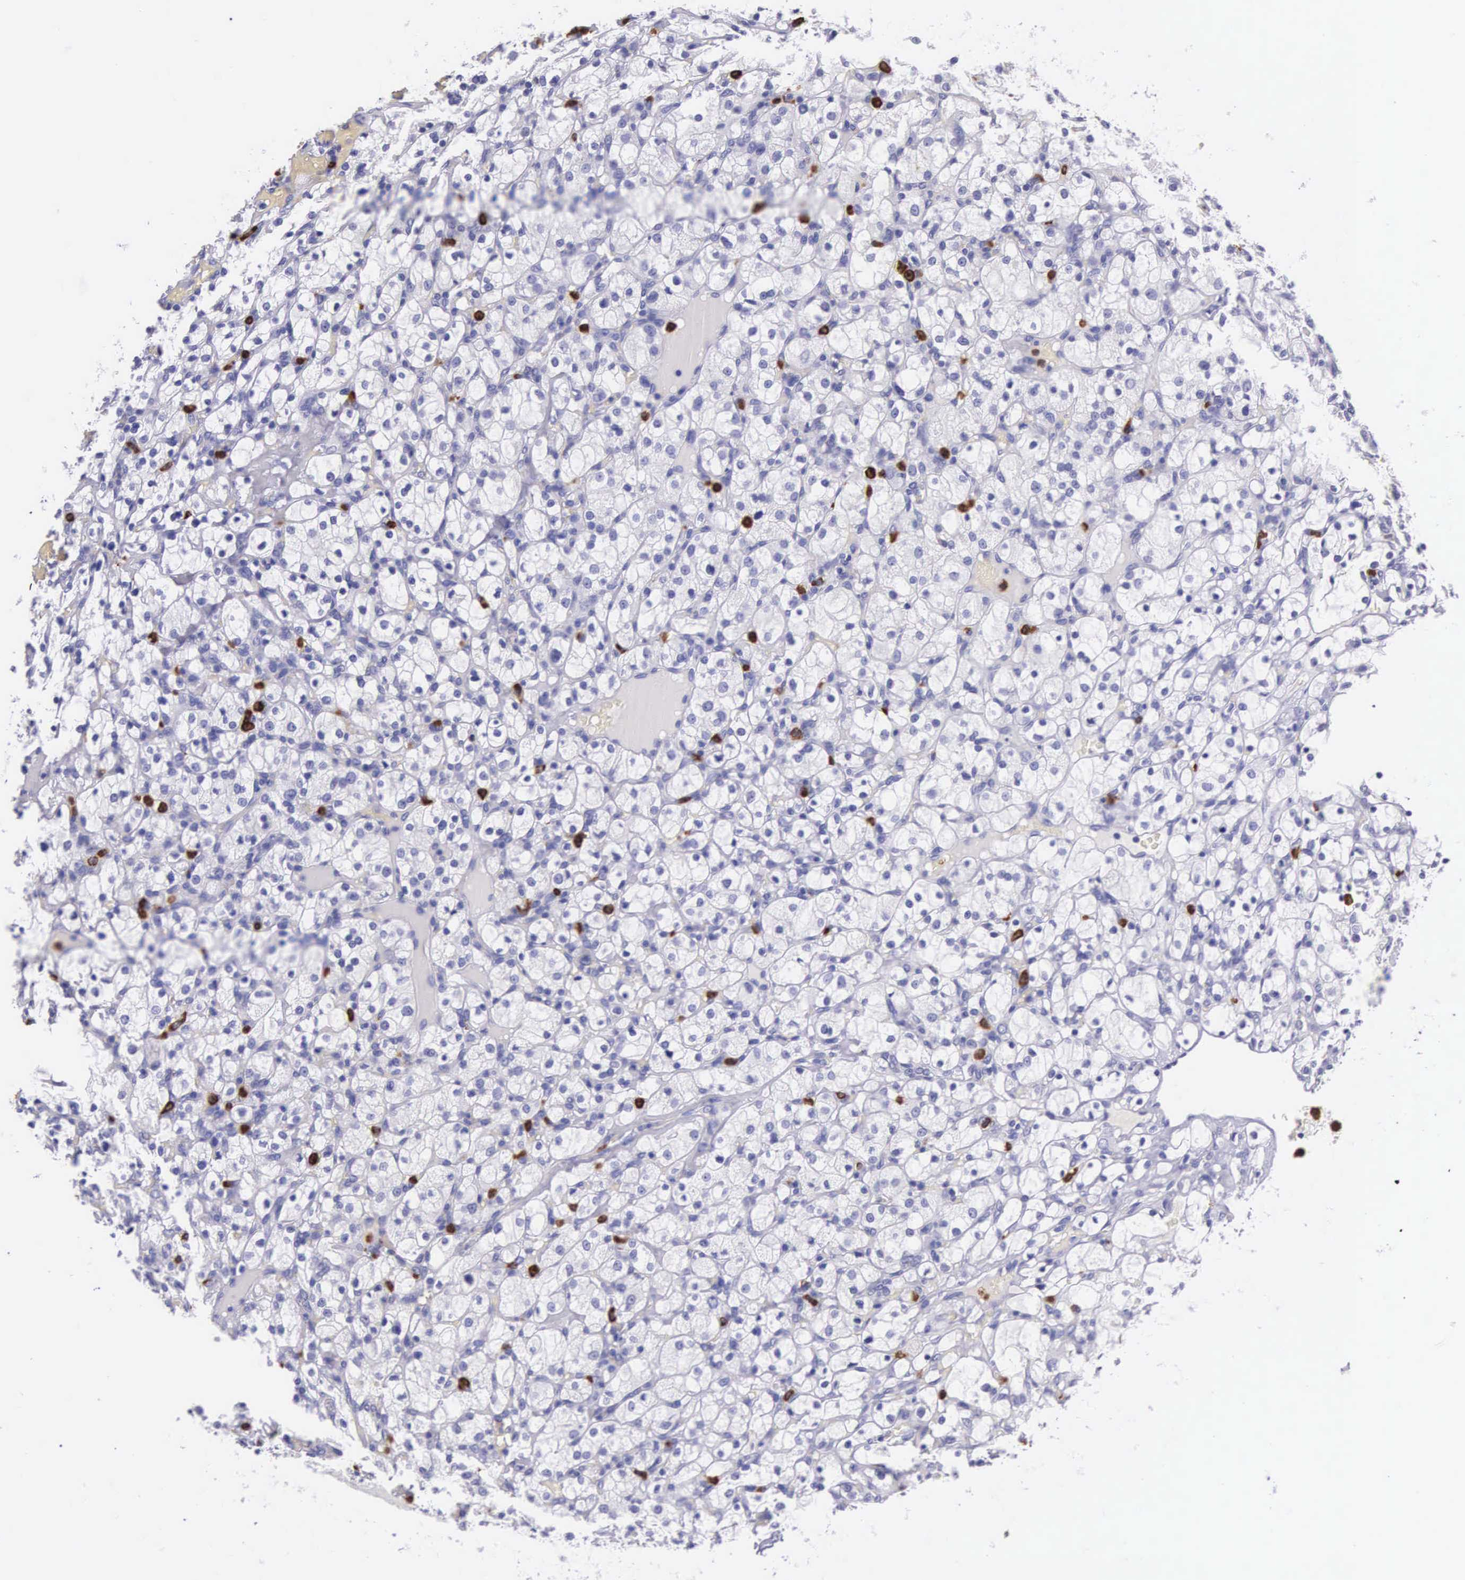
{"staining": {"intensity": "negative", "quantity": "none", "location": "none"}, "tissue": "renal cancer", "cell_type": "Tumor cells", "image_type": "cancer", "snomed": [{"axis": "morphology", "description": "Adenocarcinoma, NOS"}, {"axis": "topography", "description": "Kidney"}], "caption": "Protein analysis of renal cancer shows no significant expression in tumor cells. Brightfield microscopy of IHC stained with DAB (brown) and hematoxylin (blue), captured at high magnification.", "gene": "FCN1", "patient": {"sex": "female", "age": 83}}